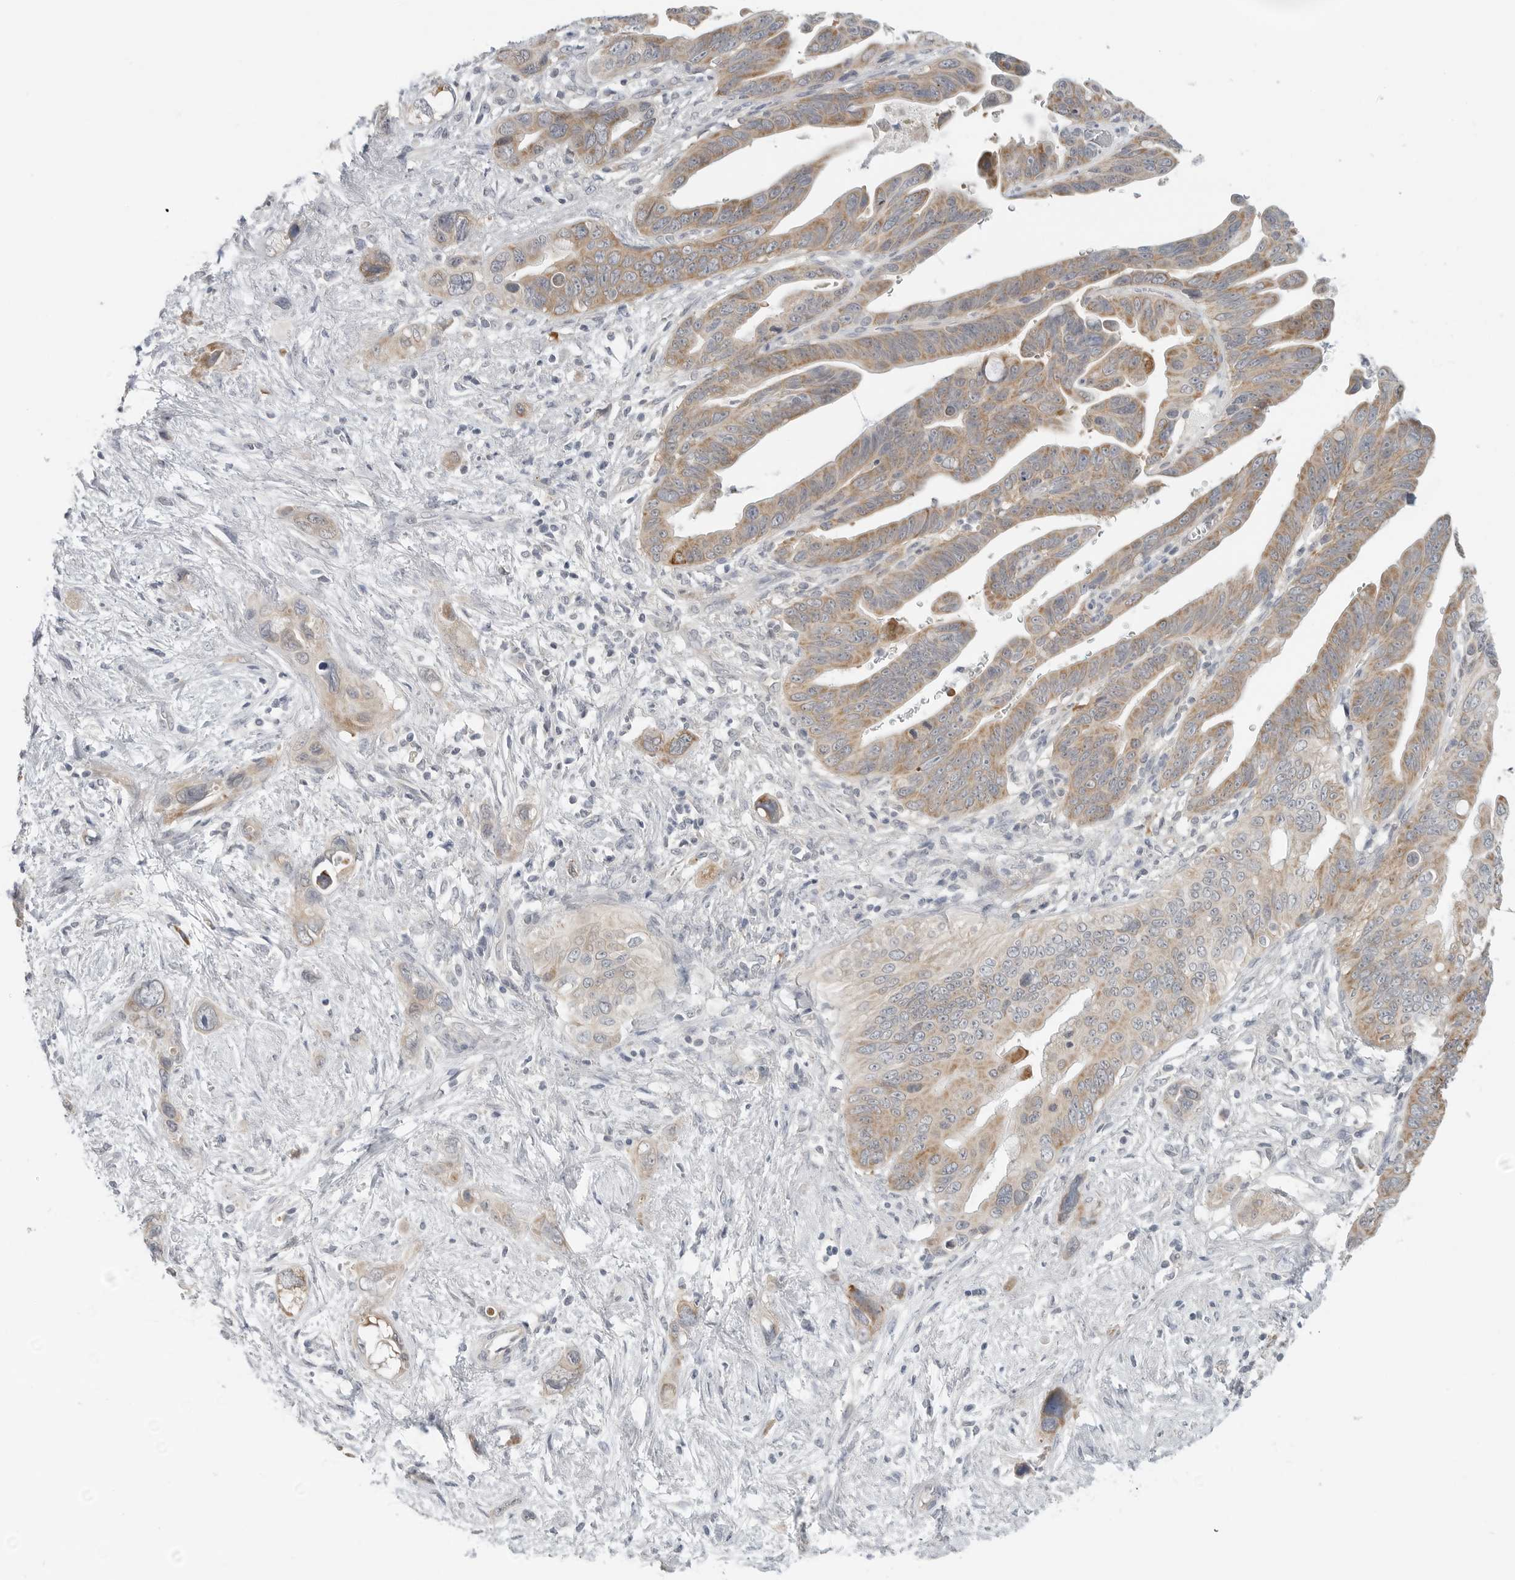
{"staining": {"intensity": "moderate", "quantity": ">75%", "location": "cytoplasmic/membranous"}, "tissue": "pancreatic cancer", "cell_type": "Tumor cells", "image_type": "cancer", "snomed": [{"axis": "morphology", "description": "Adenocarcinoma, NOS"}, {"axis": "topography", "description": "Pancreas"}], "caption": "This histopathology image reveals pancreatic cancer (adenocarcinoma) stained with immunohistochemistry to label a protein in brown. The cytoplasmic/membranous of tumor cells show moderate positivity for the protein. Nuclei are counter-stained blue.", "gene": "IL12RB2", "patient": {"sex": "female", "age": 72}}